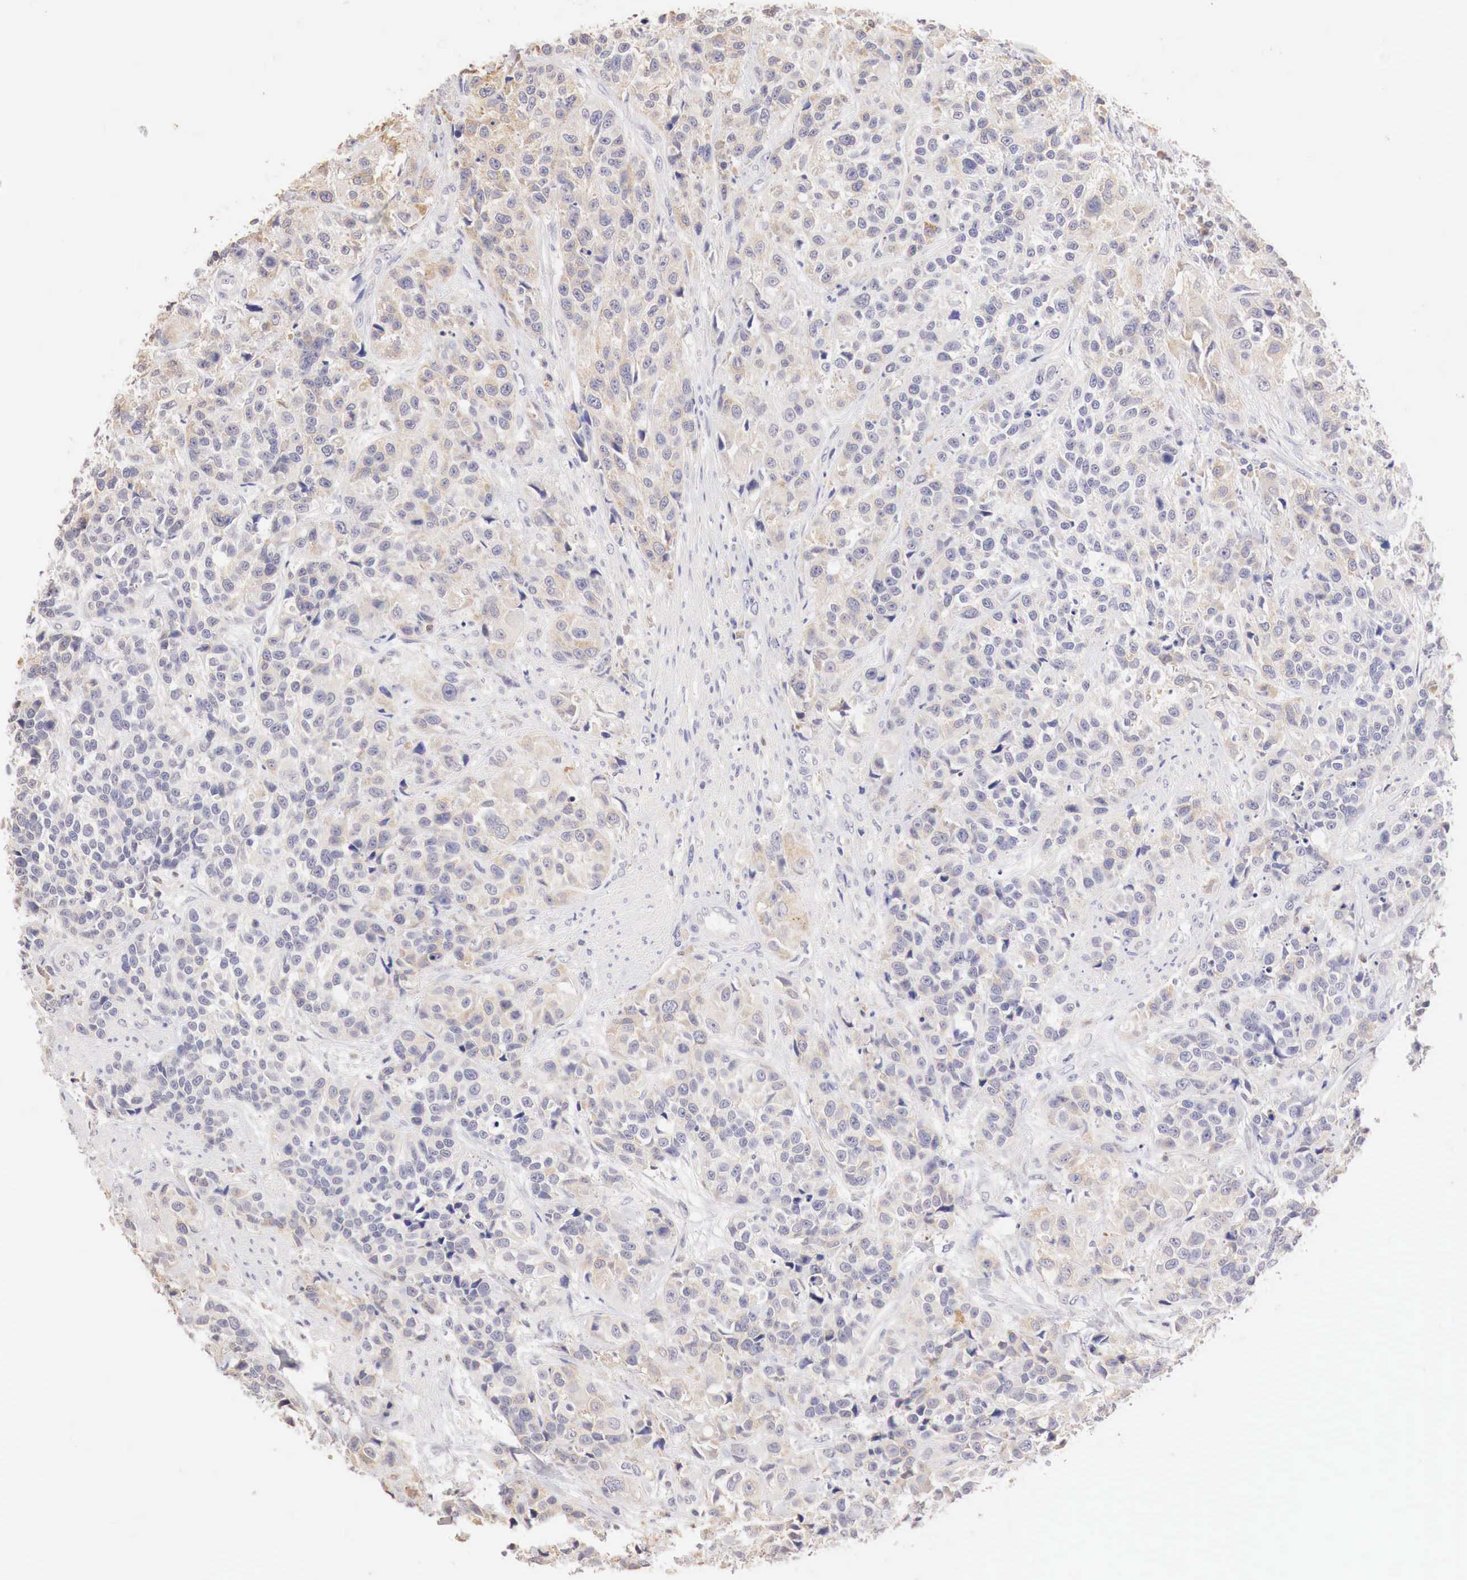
{"staining": {"intensity": "weak", "quantity": "25%-75%", "location": "cytoplasmic/membranous"}, "tissue": "urothelial cancer", "cell_type": "Tumor cells", "image_type": "cancer", "snomed": [{"axis": "morphology", "description": "Urothelial carcinoma, High grade"}, {"axis": "topography", "description": "Urinary bladder"}], "caption": "Immunohistochemical staining of human urothelial cancer exhibits low levels of weak cytoplasmic/membranous protein staining in approximately 25%-75% of tumor cells.", "gene": "GATA1", "patient": {"sex": "female", "age": 81}}